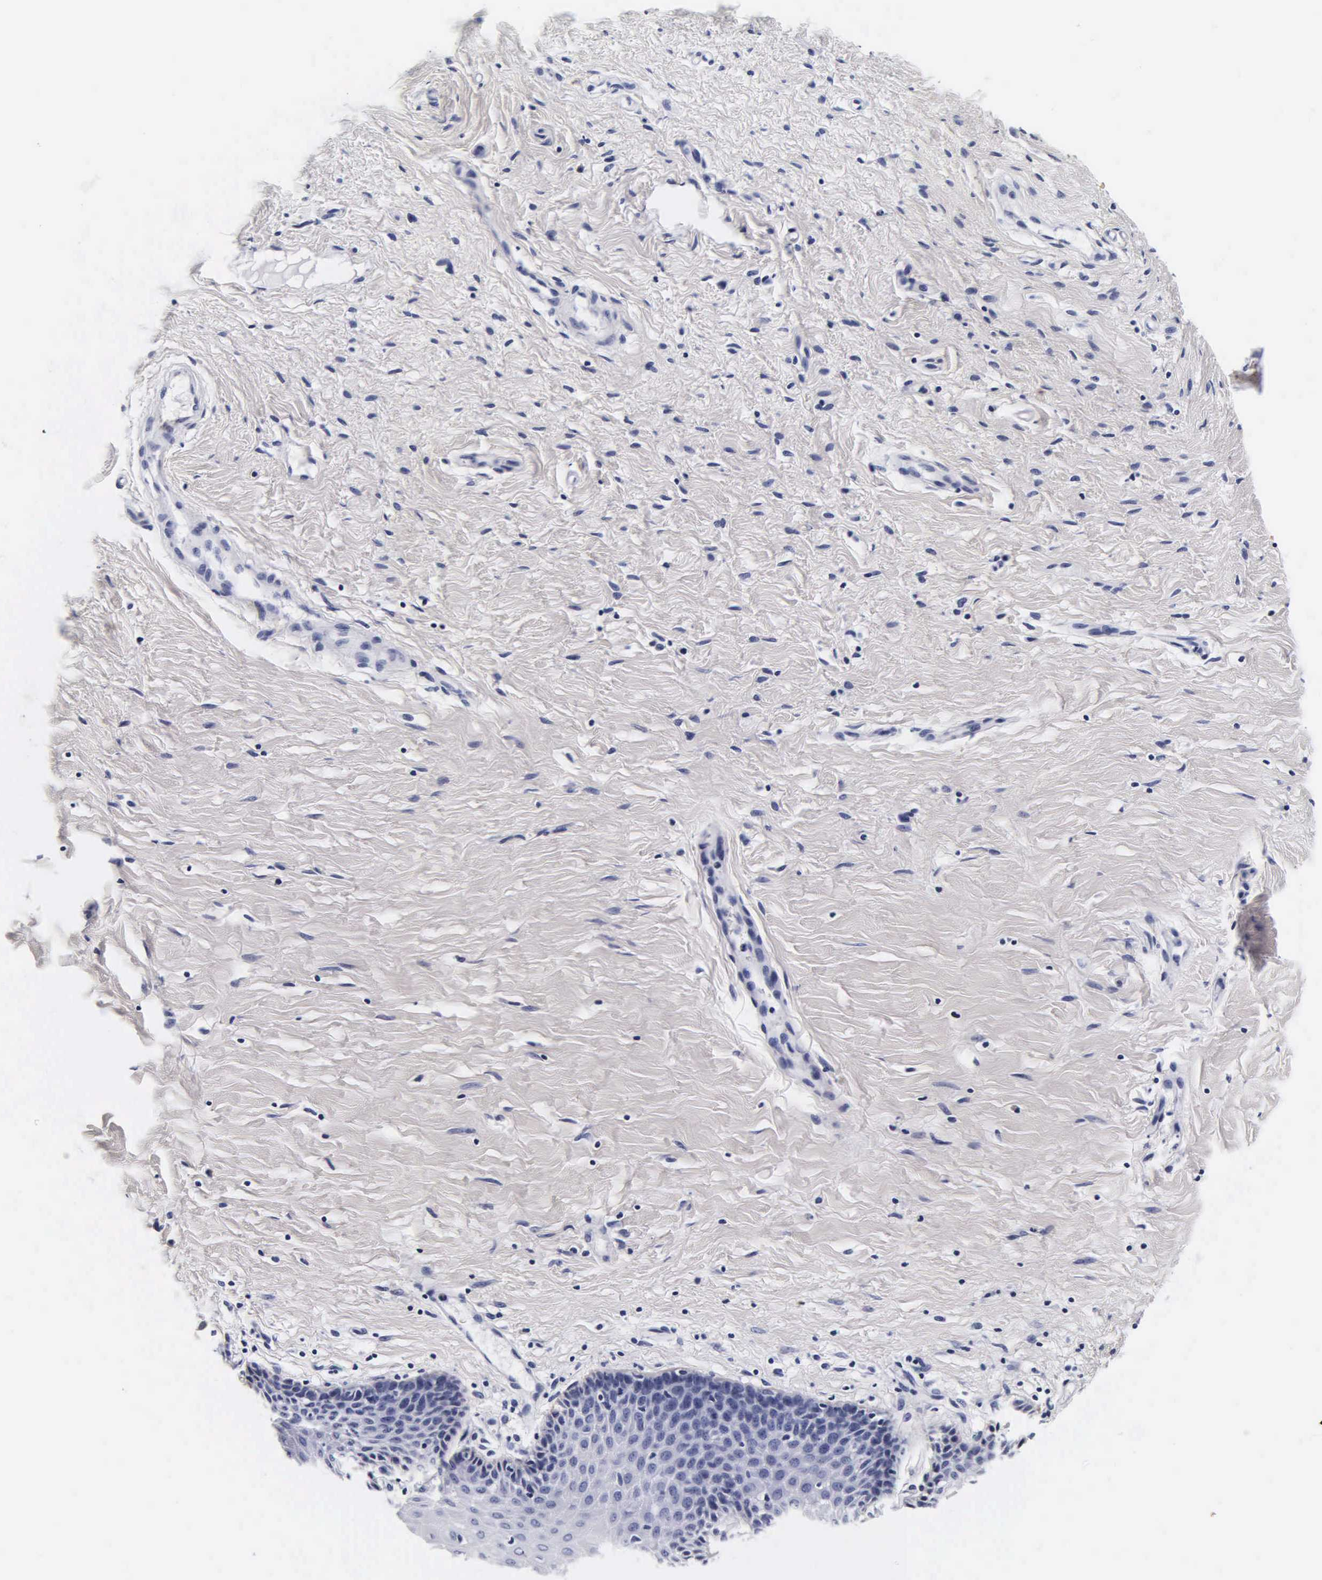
{"staining": {"intensity": "strong", "quantity": ">75%", "location": "cytoplasmic/membranous"}, "tissue": "cervix", "cell_type": "Glandular cells", "image_type": "normal", "snomed": [{"axis": "morphology", "description": "Normal tissue, NOS"}, {"axis": "topography", "description": "Cervix"}], "caption": "Immunohistochemistry of normal cervix reveals high levels of strong cytoplasmic/membranous expression in about >75% of glandular cells.", "gene": "KRT18", "patient": {"sex": "female", "age": 53}}